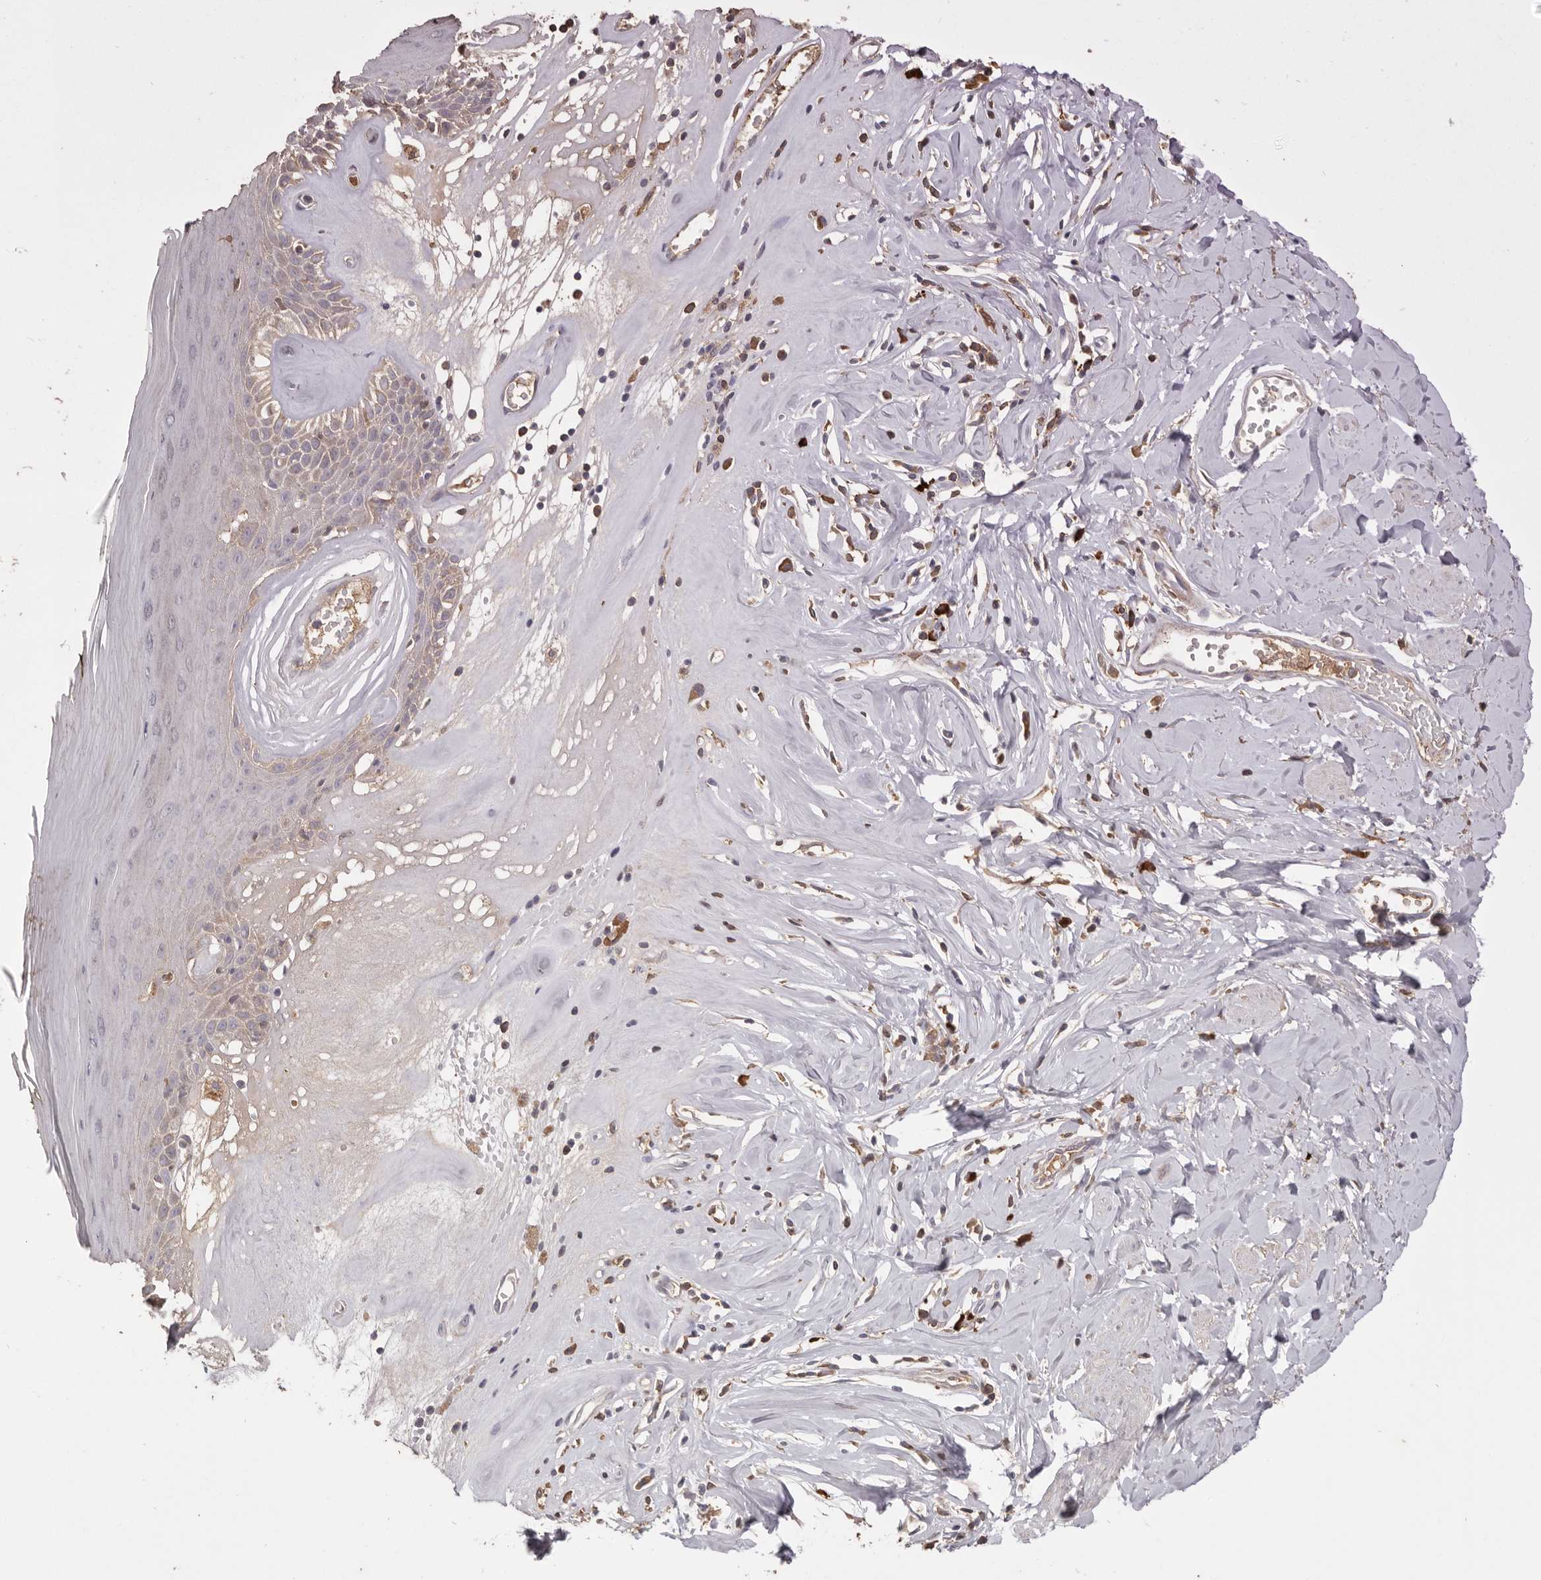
{"staining": {"intensity": "weak", "quantity": "25%-75%", "location": "cytoplasmic/membranous"}, "tissue": "skin", "cell_type": "Epidermal cells", "image_type": "normal", "snomed": [{"axis": "morphology", "description": "Normal tissue, NOS"}, {"axis": "morphology", "description": "Inflammation, NOS"}, {"axis": "topography", "description": "Vulva"}], "caption": "Epidermal cells exhibit low levels of weak cytoplasmic/membranous positivity in about 25%-75% of cells in normal skin. (brown staining indicates protein expression, while blue staining denotes nuclei).", "gene": "HCAR2", "patient": {"sex": "female", "age": 84}}